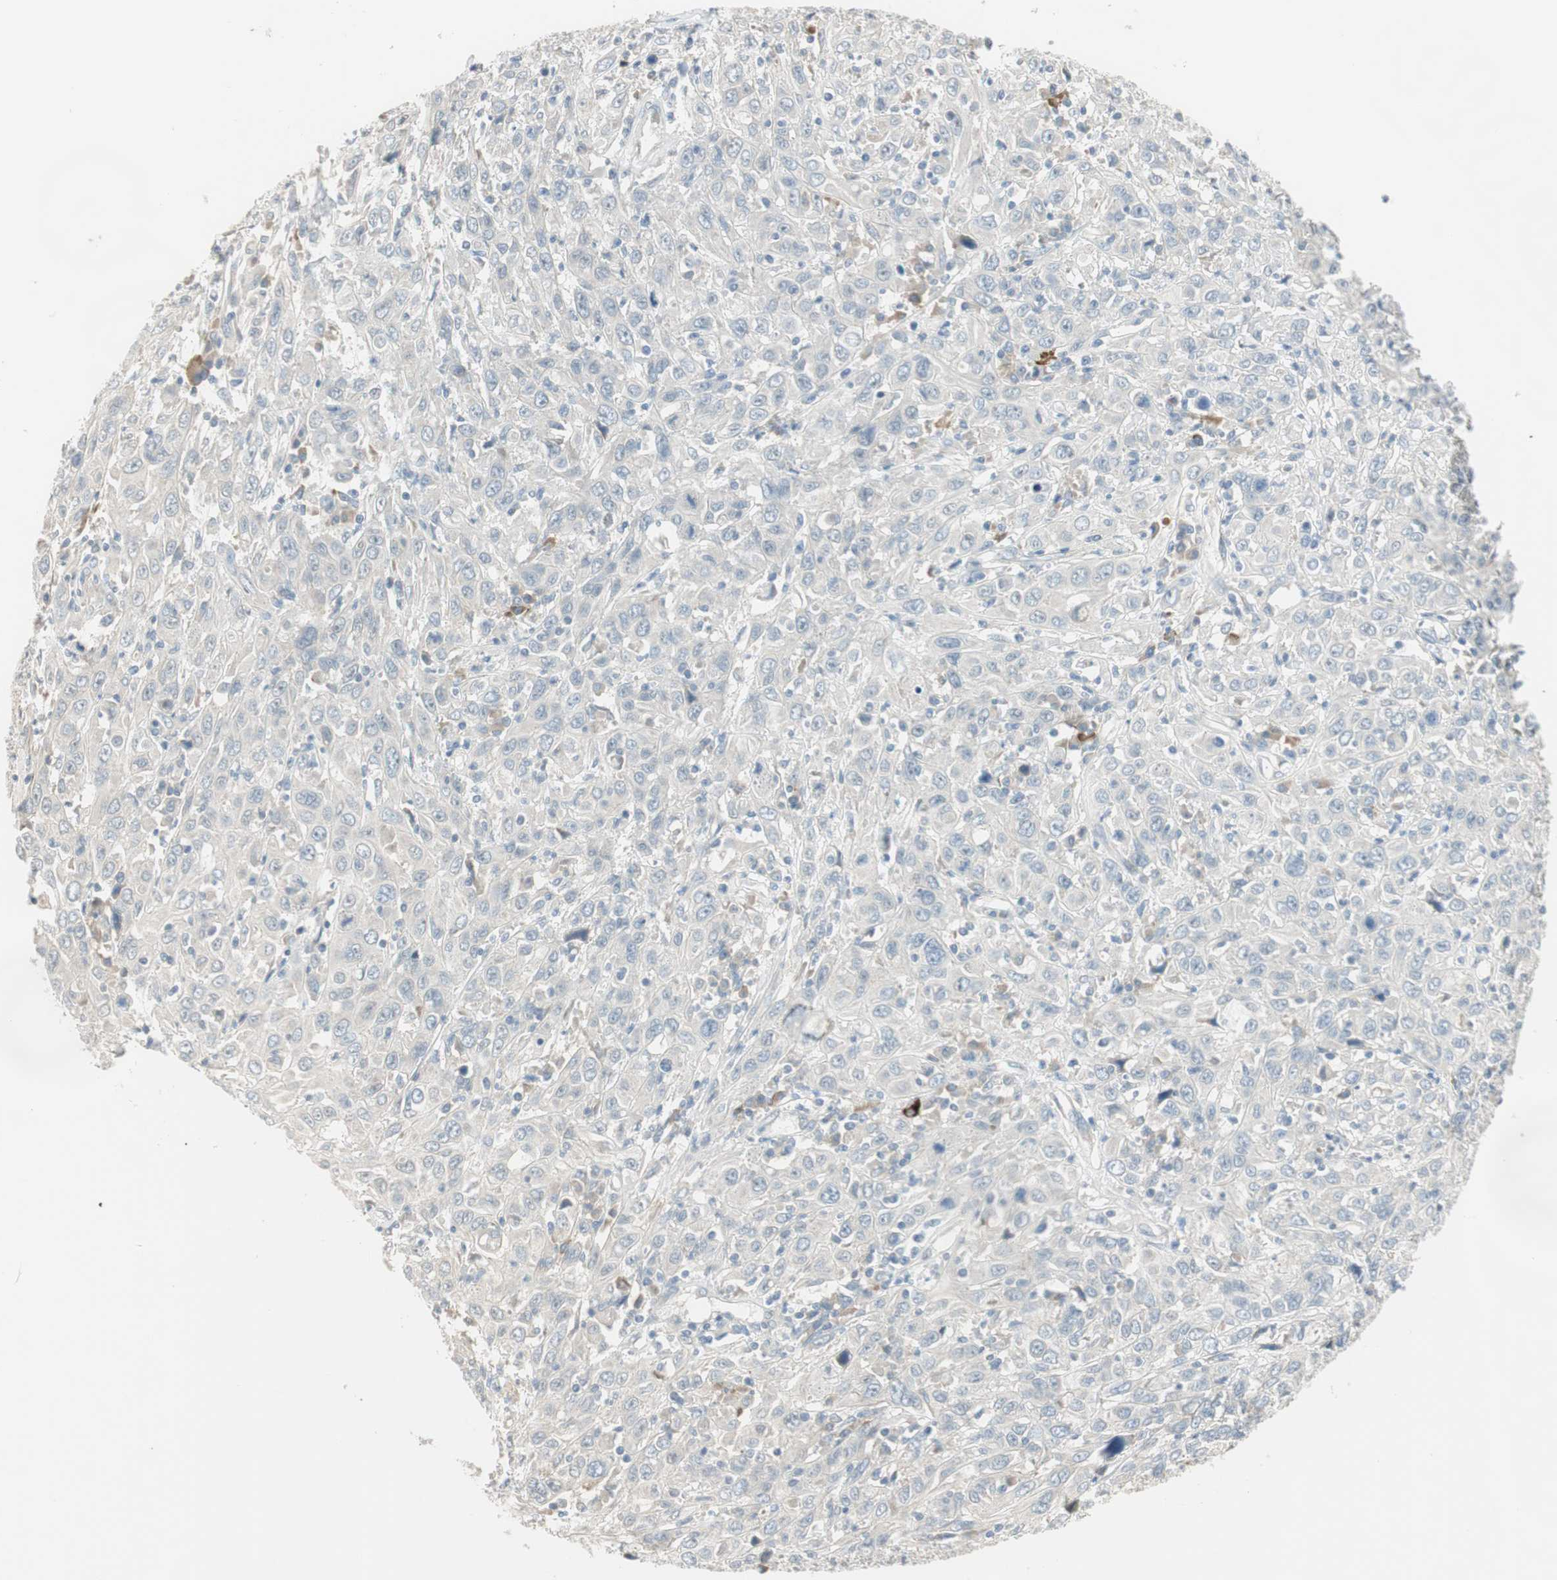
{"staining": {"intensity": "negative", "quantity": "none", "location": "none"}, "tissue": "cervical cancer", "cell_type": "Tumor cells", "image_type": "cancer", "snomed": [{"axis": "morphology", "description": "Squamous cell carcinoma, NOS"}, {"axis": "topography", "description": "Cervix"}], "caption": "IHC micrograph of neoplastic tissue: human cervical squamous cell carcinoma stained with DAB (3,3'-diaminobenzidine) exhibits no significant protein positivity in tumor cells. (DAB immunohistochemistry (IHC) visualized using brightfield microscopy, high magnification).", "gene": "PCDHB15", "patient": {"sex": "female", "age": 46}}